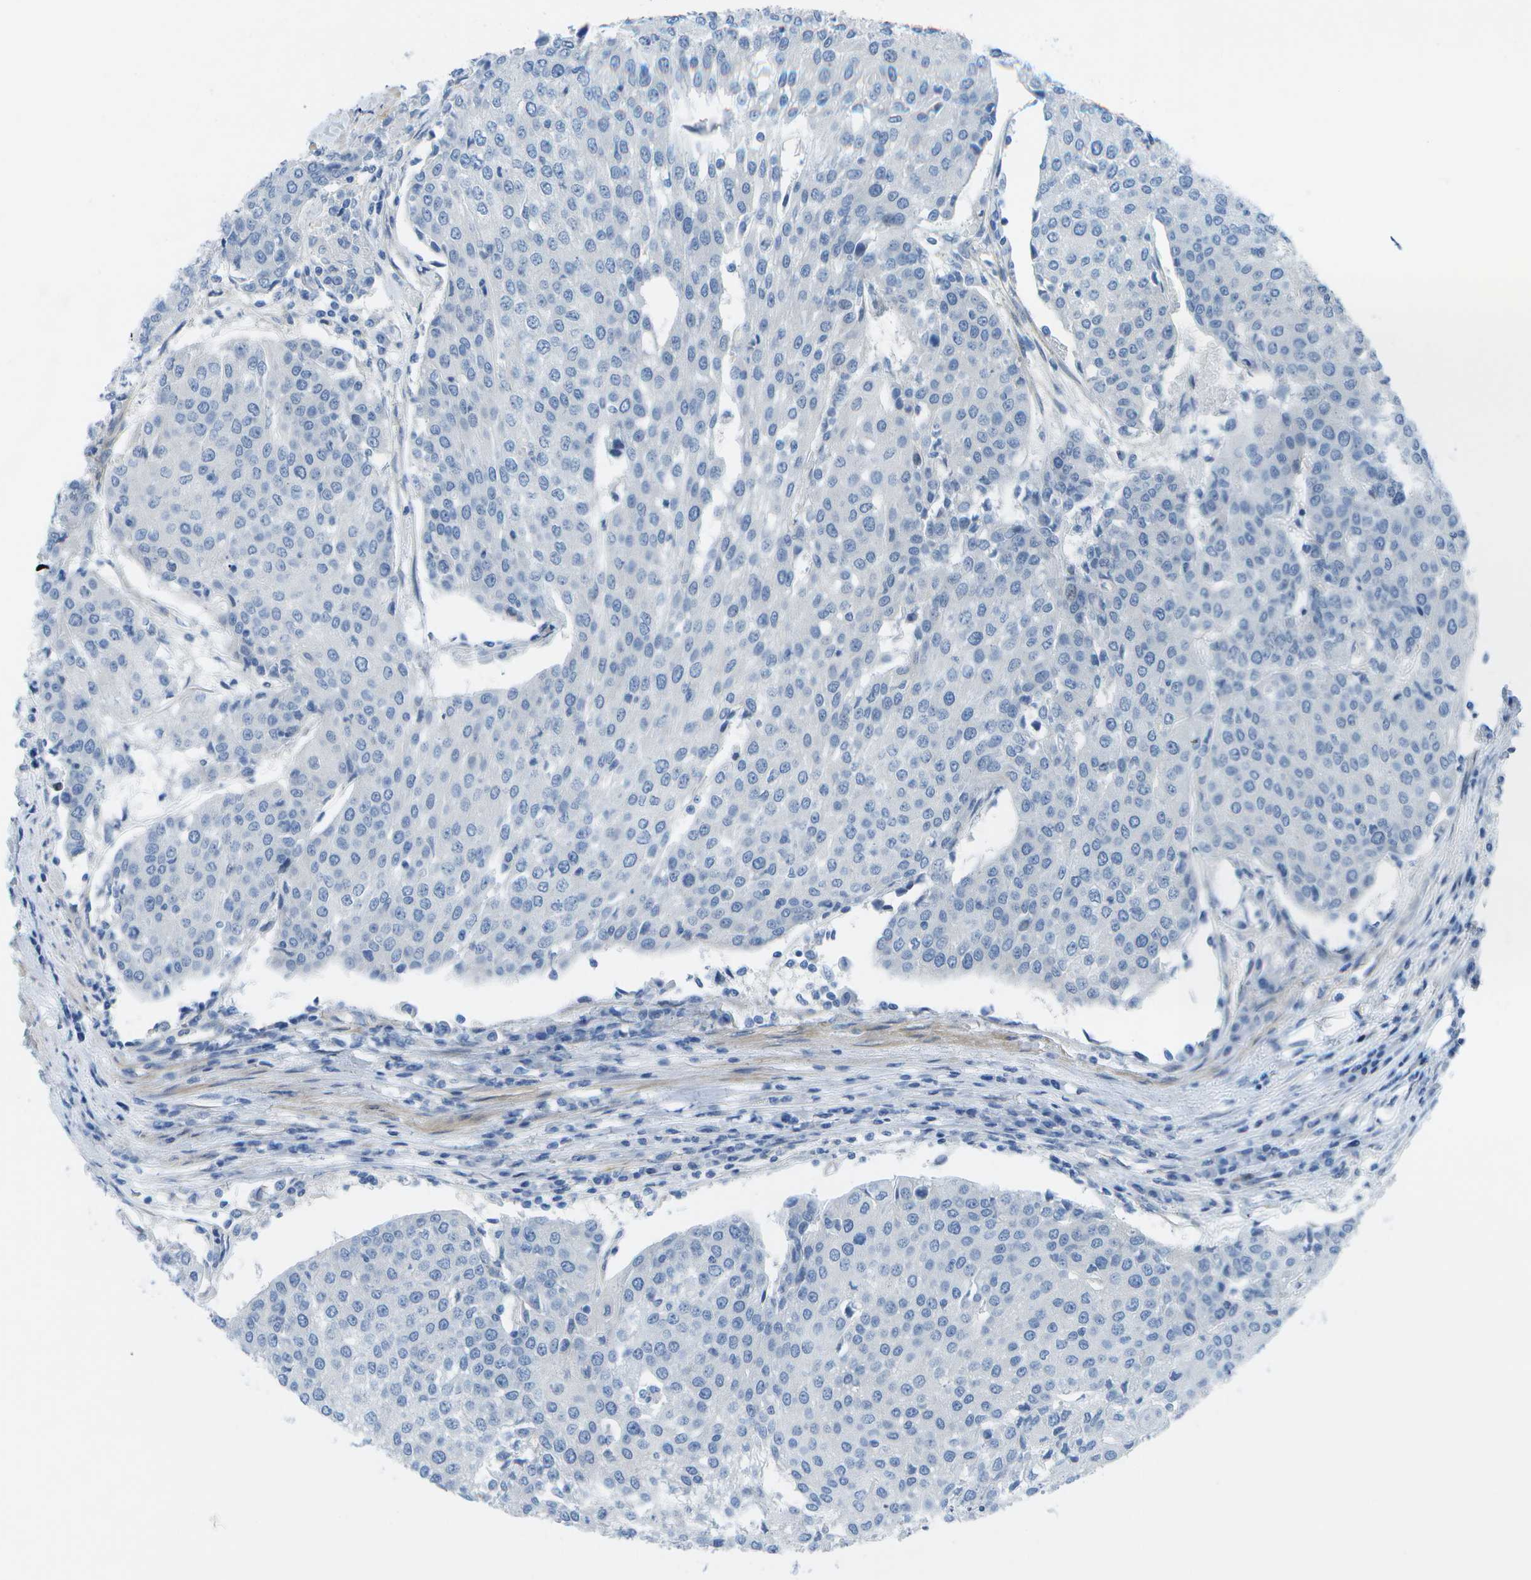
{"staining": {"intensity": "negative", "quantity": "none", "location": "none"}, "tissue": "urothelial cancer", "cell_type": "Tumor cells", "image_type": "cancer", "snomed": [{"axis": "morphology", "description": "Urothelial carcinoma, High grade"}, {"axis": "topography", "description": "Urinary bladder"}], "caption": "A photomicrograph of urothelial carcinoma (high-grade) stained for a protein shows no brown staining in tumor cells.", "gene": "SORBS3", "patient": {"sex": "female", "age": 85}}